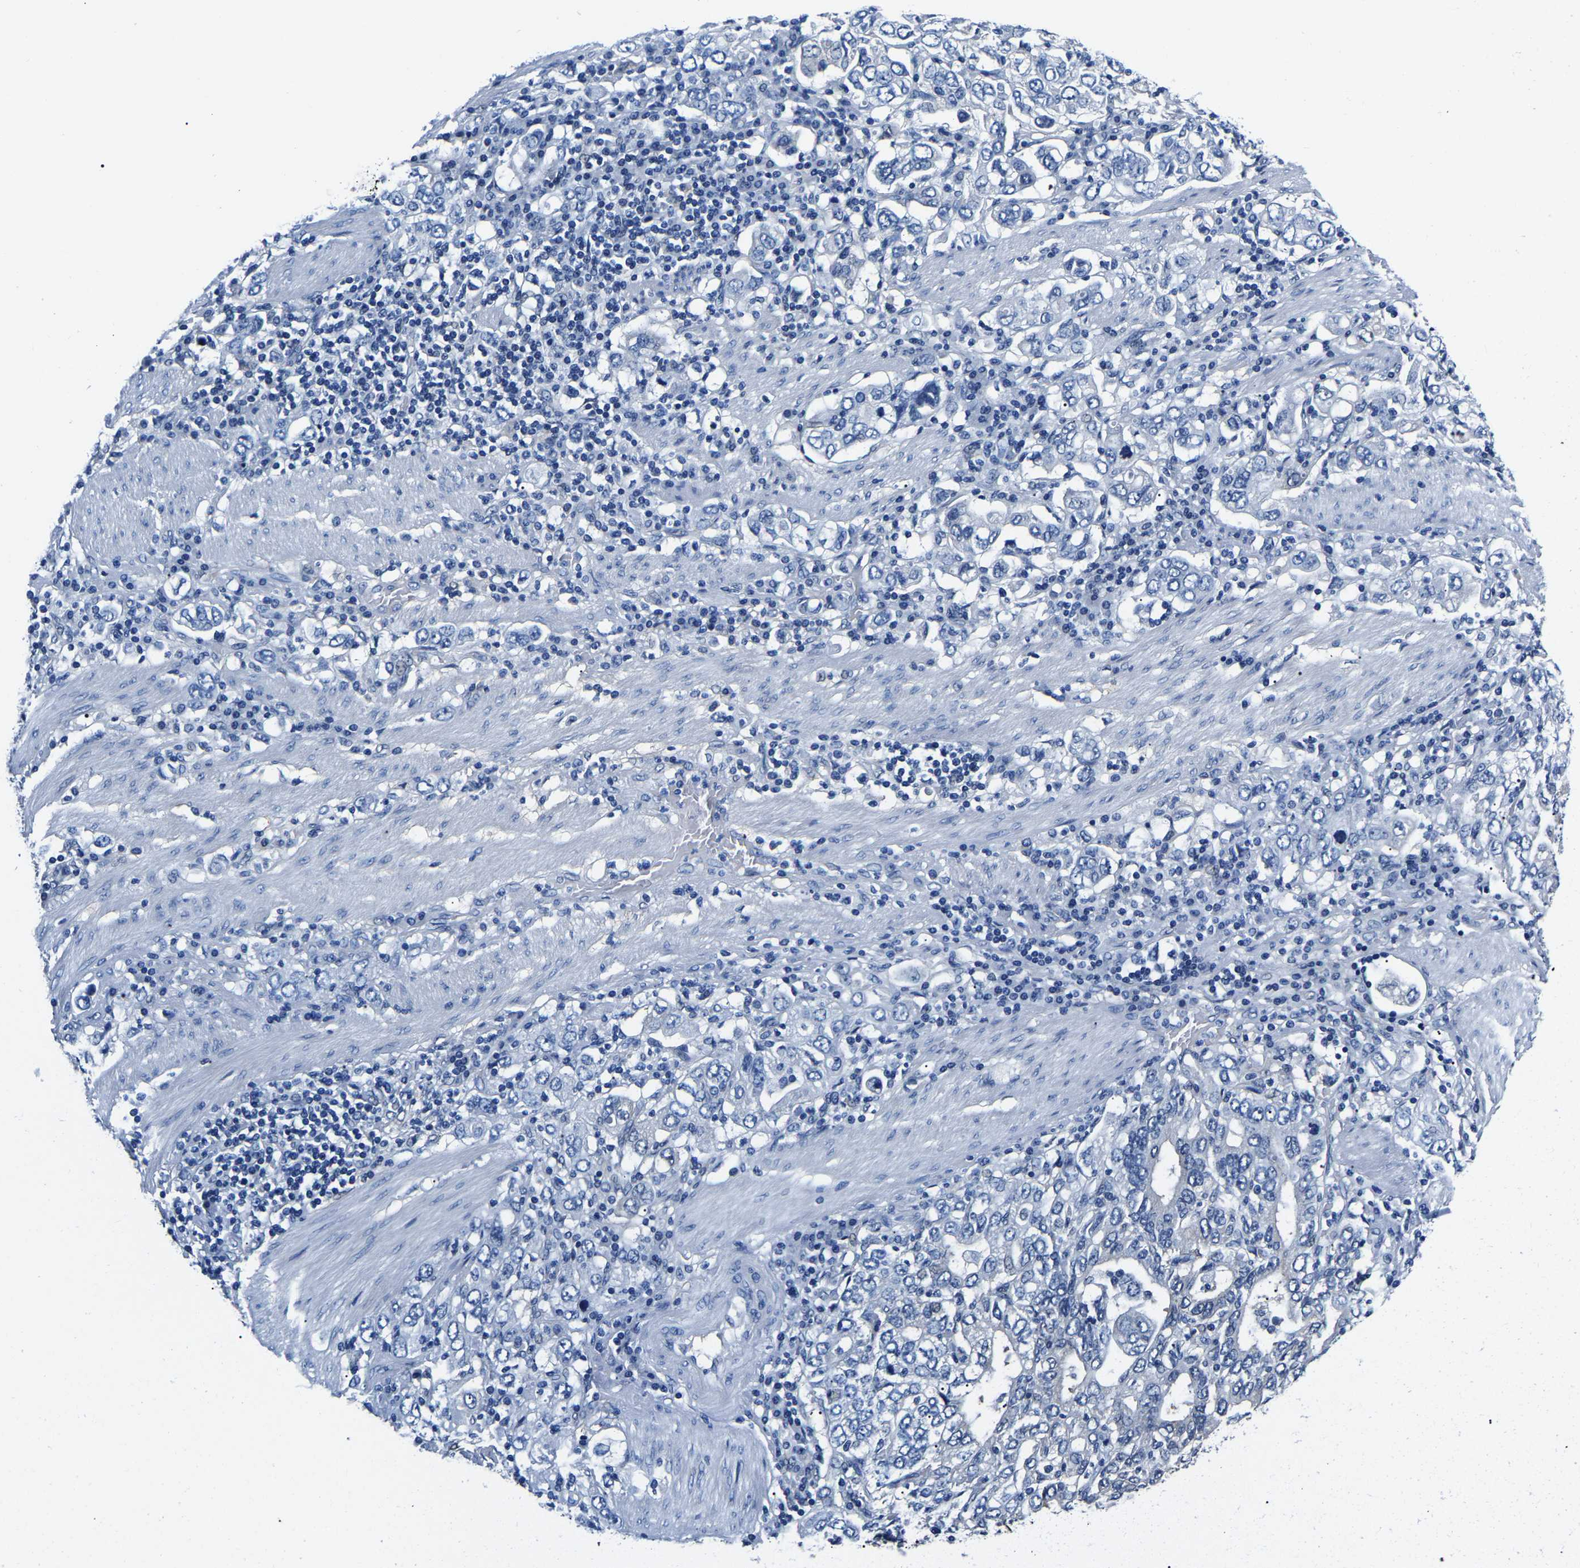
{"staining": {"intensity": "negative", "quantity": "none", "location": "none"}, "tissue": "stomach cancer", "cell_type": "Tumor cells", "image_type": "cancer", "snomed": [{"axis": "morphology", "description": "Adenocarcinoma, NOS"}, {"axis": "topography", "description": "Stomach, upper"}], "caption": "Immunohistochemistry (IHC) histopathology image of neoplastic tissue: human stomach cancer (adenocarcinoma) stained with DAB (3,3'-diaminobenzidine) reveals no significant protein positivity in tumor cells.", "gene": "ACO1", "patient": {"sex": "male", "age": 62}}